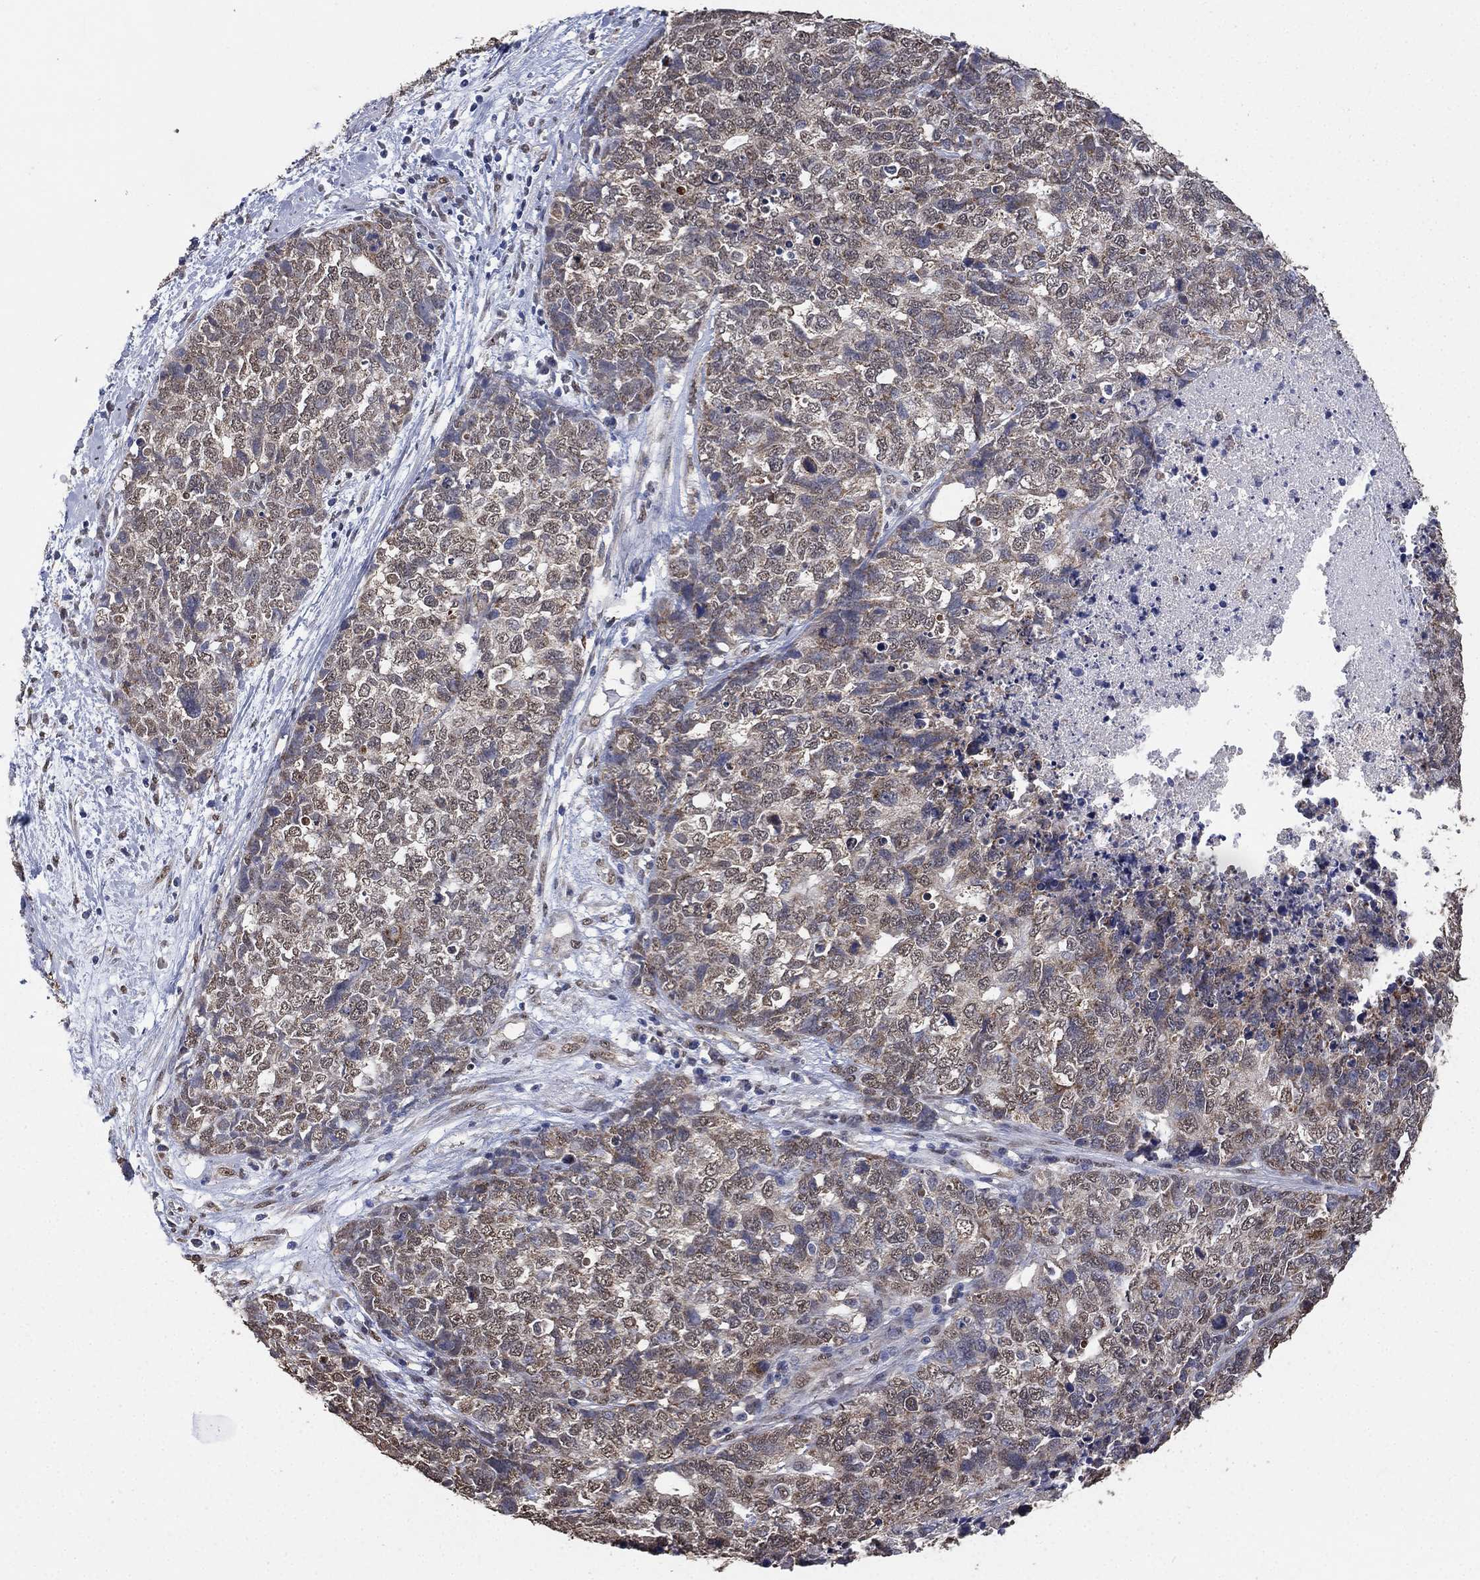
{"staining": {"intensity": "weak", "quantity": "25%-75%", "location": "cytoplasmic/membranous"}, "tissue": "cervical cancer", "cell_type": "Tumor cells", "image_type": "cancer", "snomed": [{"axis": "morphology", "description": "Squamous cell carcinoma, NOS"}, {"axis": "topography", "description": "Cervix"}], "caption": "Tumor cells show low levels of weak cytoplasmic/membranous expression in about 25%-75% of cells in squamous cell carcinoma (cervical).", "gene": "ALDH7A1", "patient": {"sex": "female", "age": 63}}